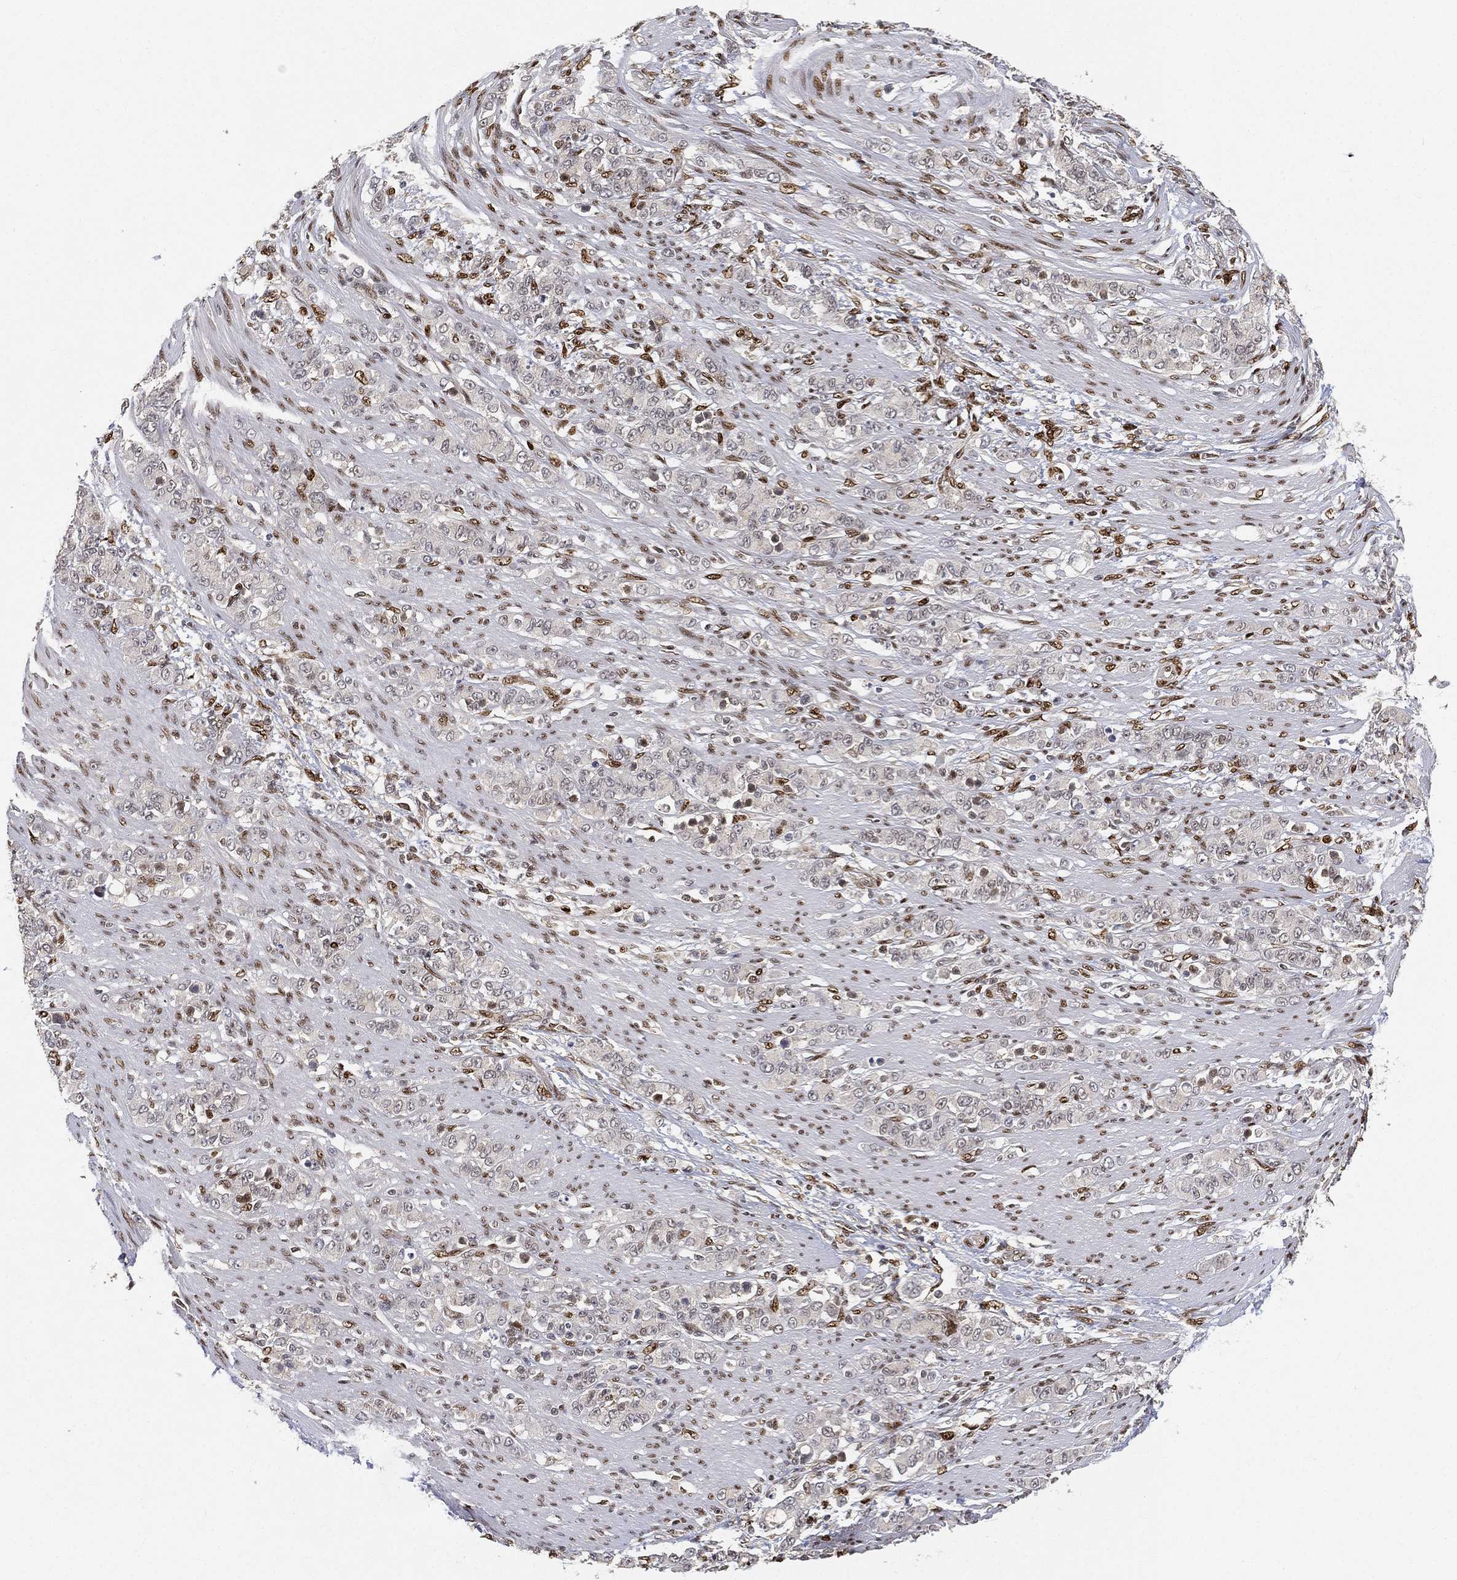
{"staining": {"intensity": "negative", "quantity": "none", "location": "none"}, "tissue": "stomach cancer", "cell_type": "Tumor cells", "image_type": "cancer", "snomed": [{"axis": "morphology", "description": "Normal tissue, NOS"}, {"axis": "morphology", "description": "Adenocarcinoma, NOS"}, {"axis": "topography", "description": "Stomach"}], "caption": "Protein analysis of stomach cancer reveals no significant staining in tumor cells.", "gene": "CRTC3", "patient": {"sex": "female", "age": 79}}